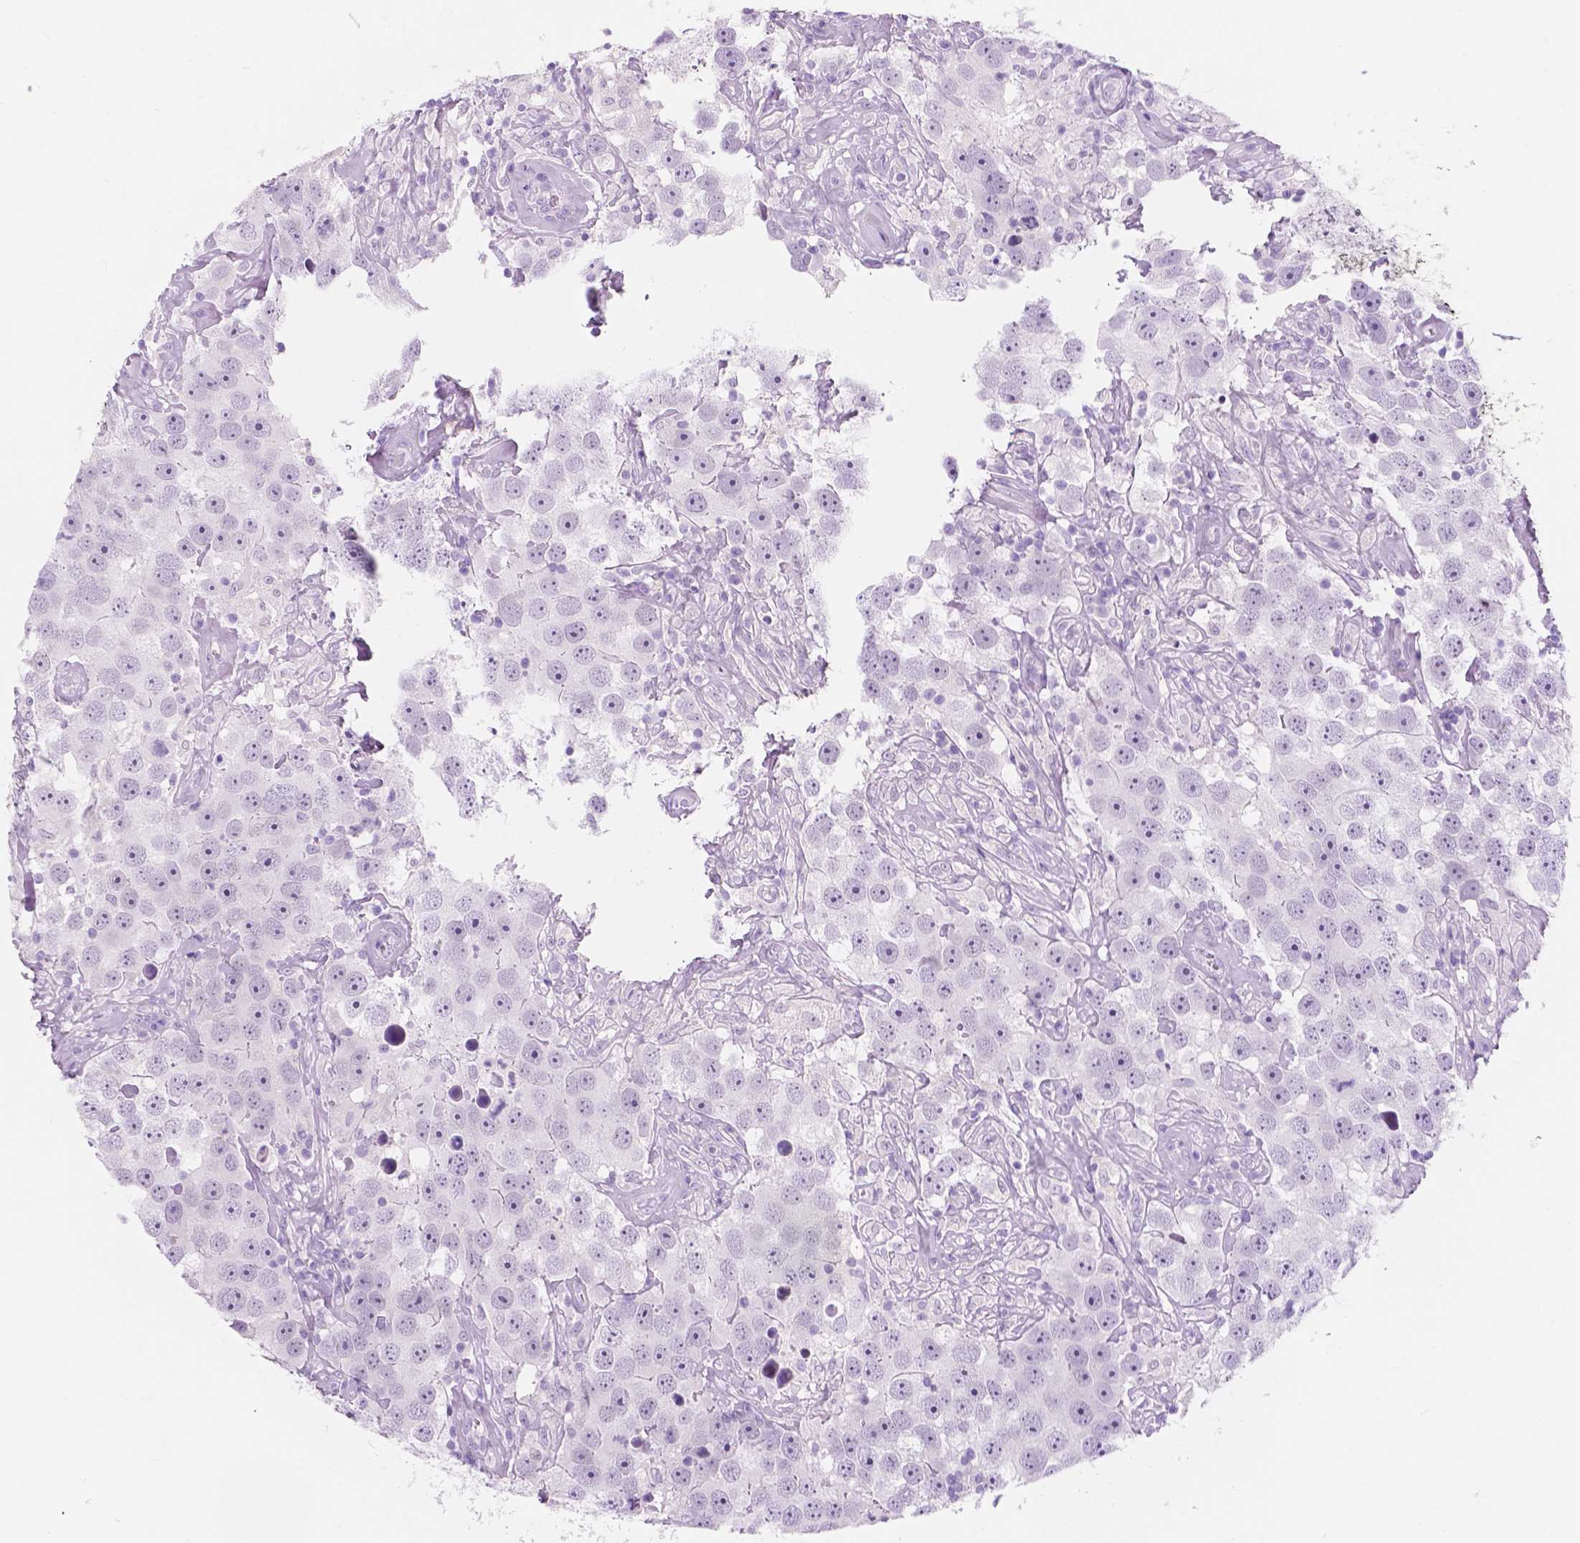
{"staining": {"intensity": "negative", "quantity": "none", "location": "none"}, "tissue": "testis cancer", "cell_type": "Tumor cells", "image_type": "cancer", "snomed": [{"axis": "morphology", "description": "Seminoma, NOS"}, {"axis": "topography", "description": "Testis"}], "caption": "This is a image of IHC staining of testis cancer, which shows no expression in tumor cells.", "gene": "CUZD1", "patient": {"sex": "male", "age": 49}}